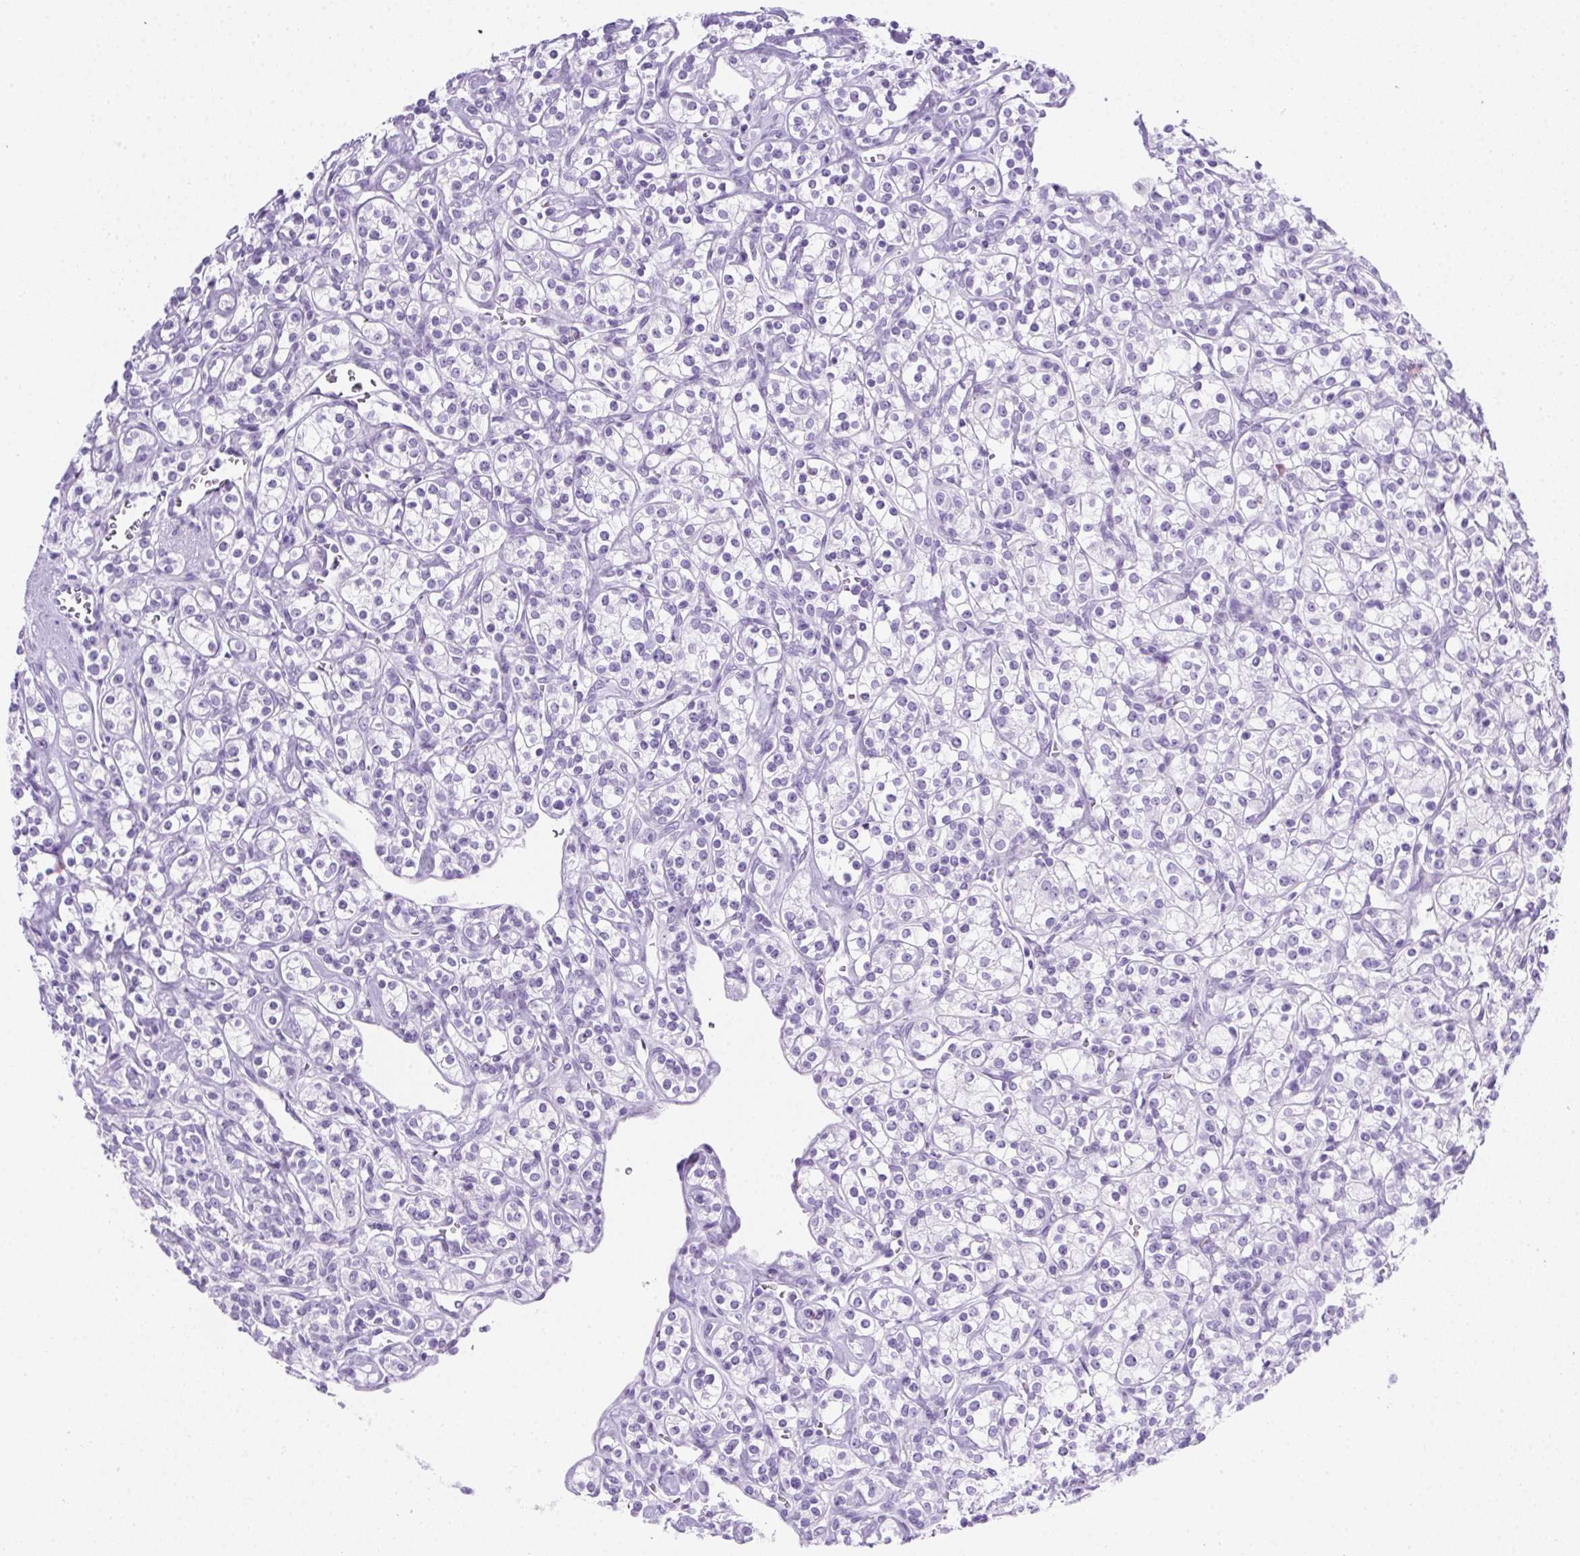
{"staining": {"intensity": "negative", "quantity": "none", "location": "none"}, "tissue": "renal cancer", "cell_type": "Tumor cells", "image_type": "cancer", "snomed": [{"axis": "morphology", "description": "Adenocarcinoma, NOS"}, {"axis": "topography", "description": "Kidney"}], "caption": "This is an immunohistochemistry photomicrograph of renal cancer (adenocarcinoma). There is no positivity in tumor cells.", "gene": "SPACA5B", "patient": {"sex": "male", "age": 77}}